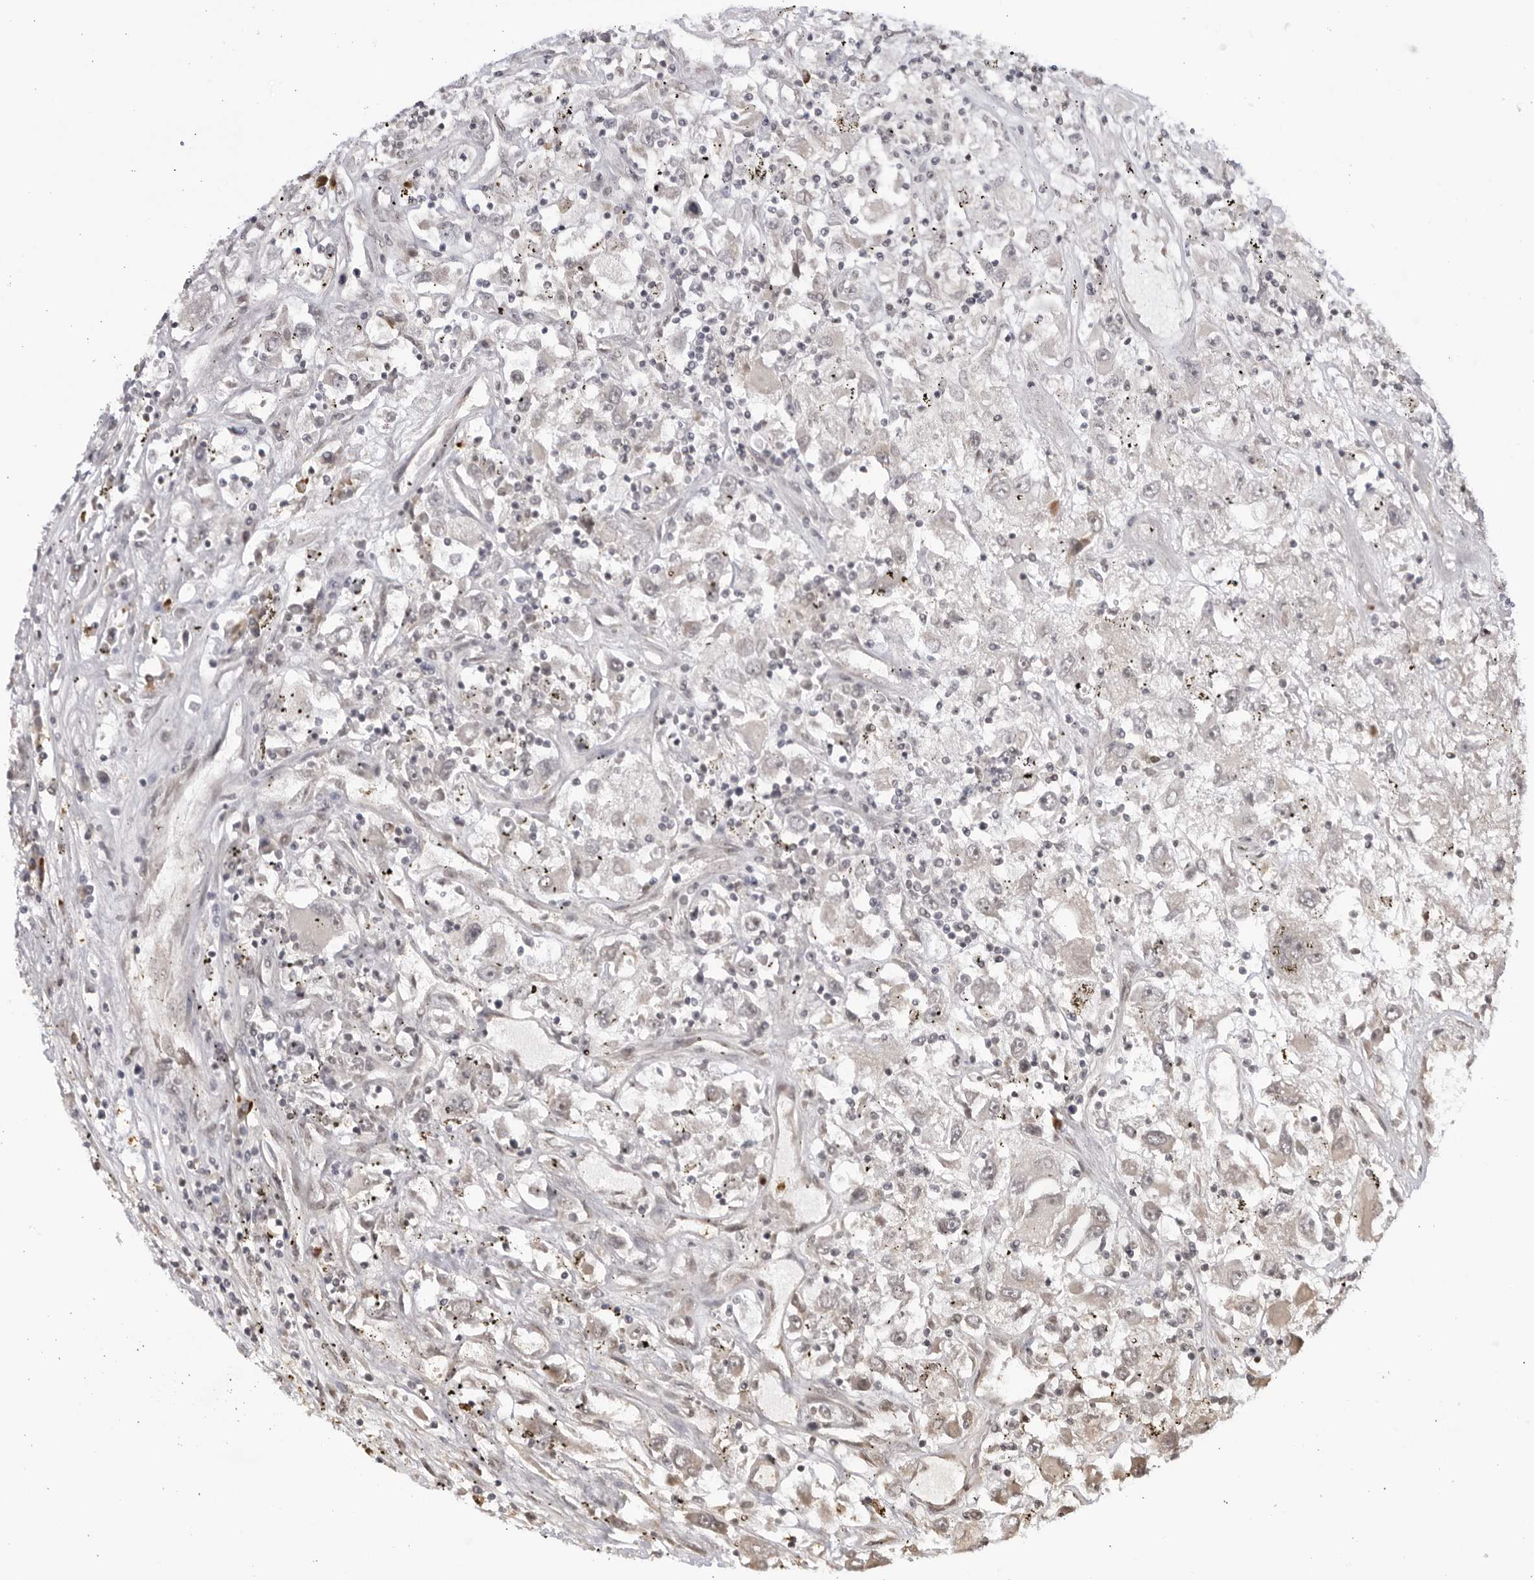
{"staining": {"intensity": "negative", "quantity": "none", "location": "none"}, "tissue": "renal cancer", "cell_type": "Tumor cells", "image_type": "cancer", "snomed": [{"axis": "morphology", "description": "Adenocarcinoma, NOS"}, {"axis": "topography", "description": "Kidney"}], "caption": "Tumor cells are negative for brown protein staining in adenocarcinoma (renal).", "gene": "RASGEF1C", "patient": {"sex": "female", "age": 52}}